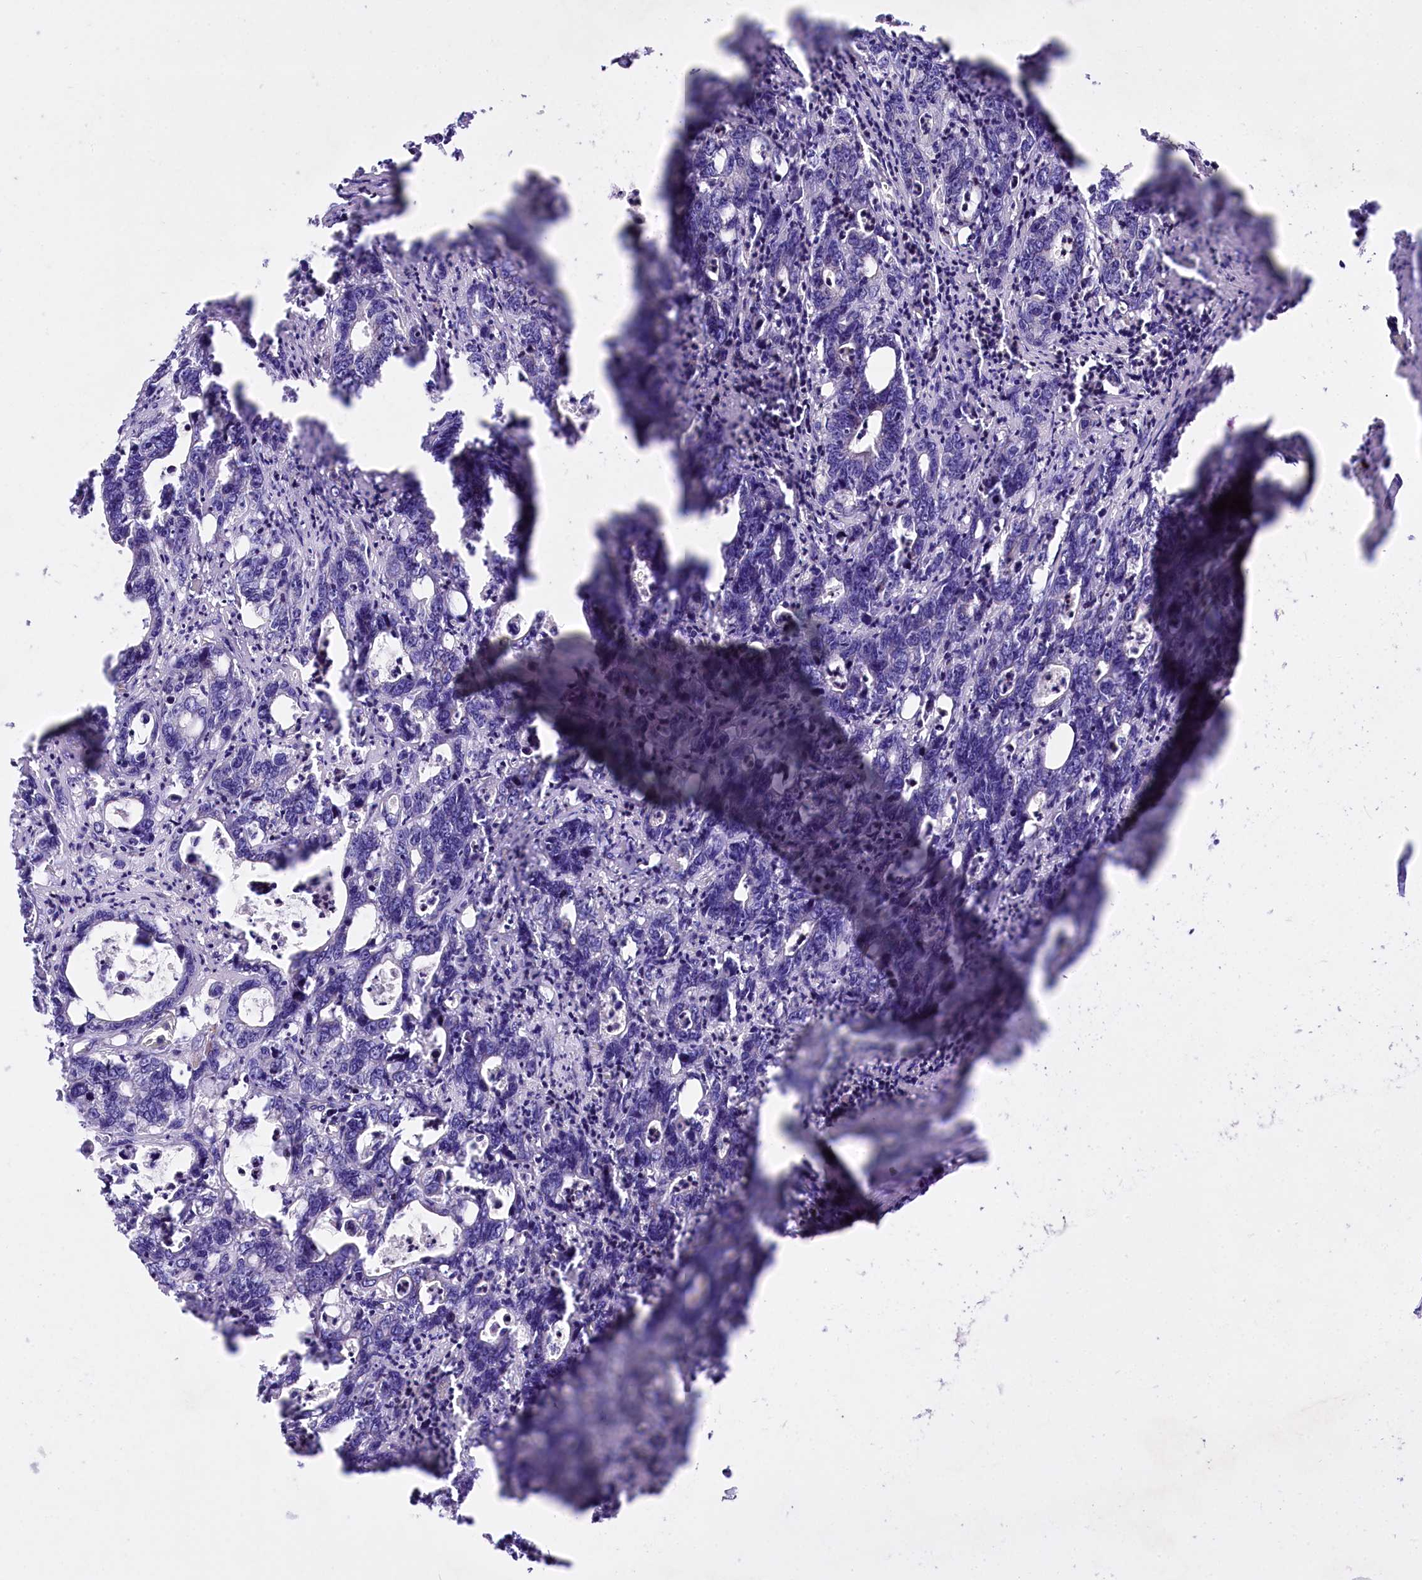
{"staining": {"intensity": "negative", "quantity": "none", "location": "none"}, "tissue": "colorectal cancer", "cell_type": "Tumor cells", "image_type": "cancer", "snomed": [{"axis": "morphology", "description": "Adenocarcinoma, NOS"}, {"axis": "topography", "description": "Colon"}], "caption": "Tumor cells show no significant expression in adenocarcinoma (colorectal).", "gene": "RPUSD3", "patient": {"sex": "female", "age": 75}}